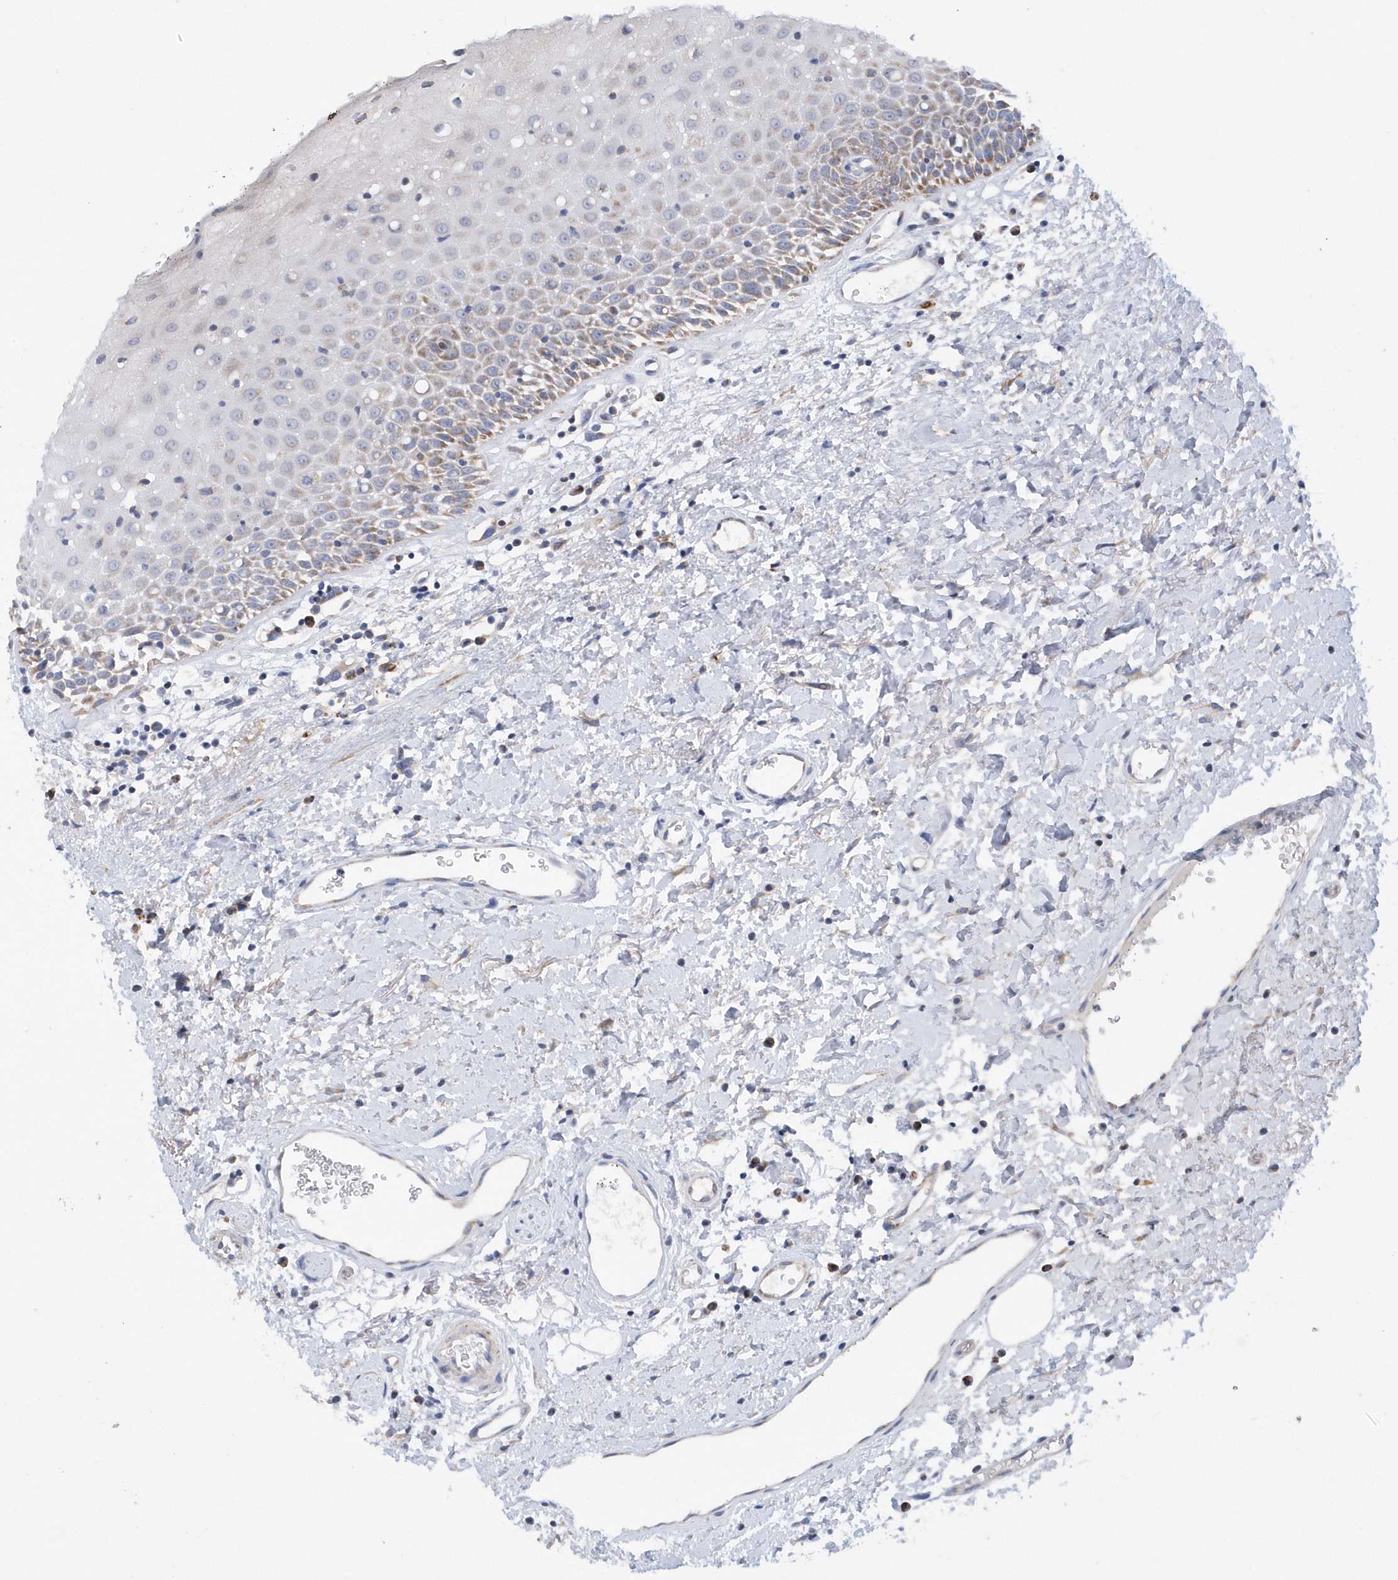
{"staining": {"intensity": "moderate", "quantity": "<25%", "location": "cytoplasmic/membranous"}, "tissue": "oral mucosa", "cell_type": "Squamous epithelial cells", "image_type": "normal", "snomed": [{"axis": "morphology", "description": "Normal tissue, NOS"}, {"axis": "topography", "description": "Oral tissue"}], "caption": "Oral mucosa was stained to show a protein in brown. There is low levels of moderate cytoplasmic/membranous positivity in about <25% of squamous epithelial cells. (DAB = brown stain, brightfield microscopy at high magnification).", "gene": "VWA5B2", "patient": {"sex": "male", "age": 74}}